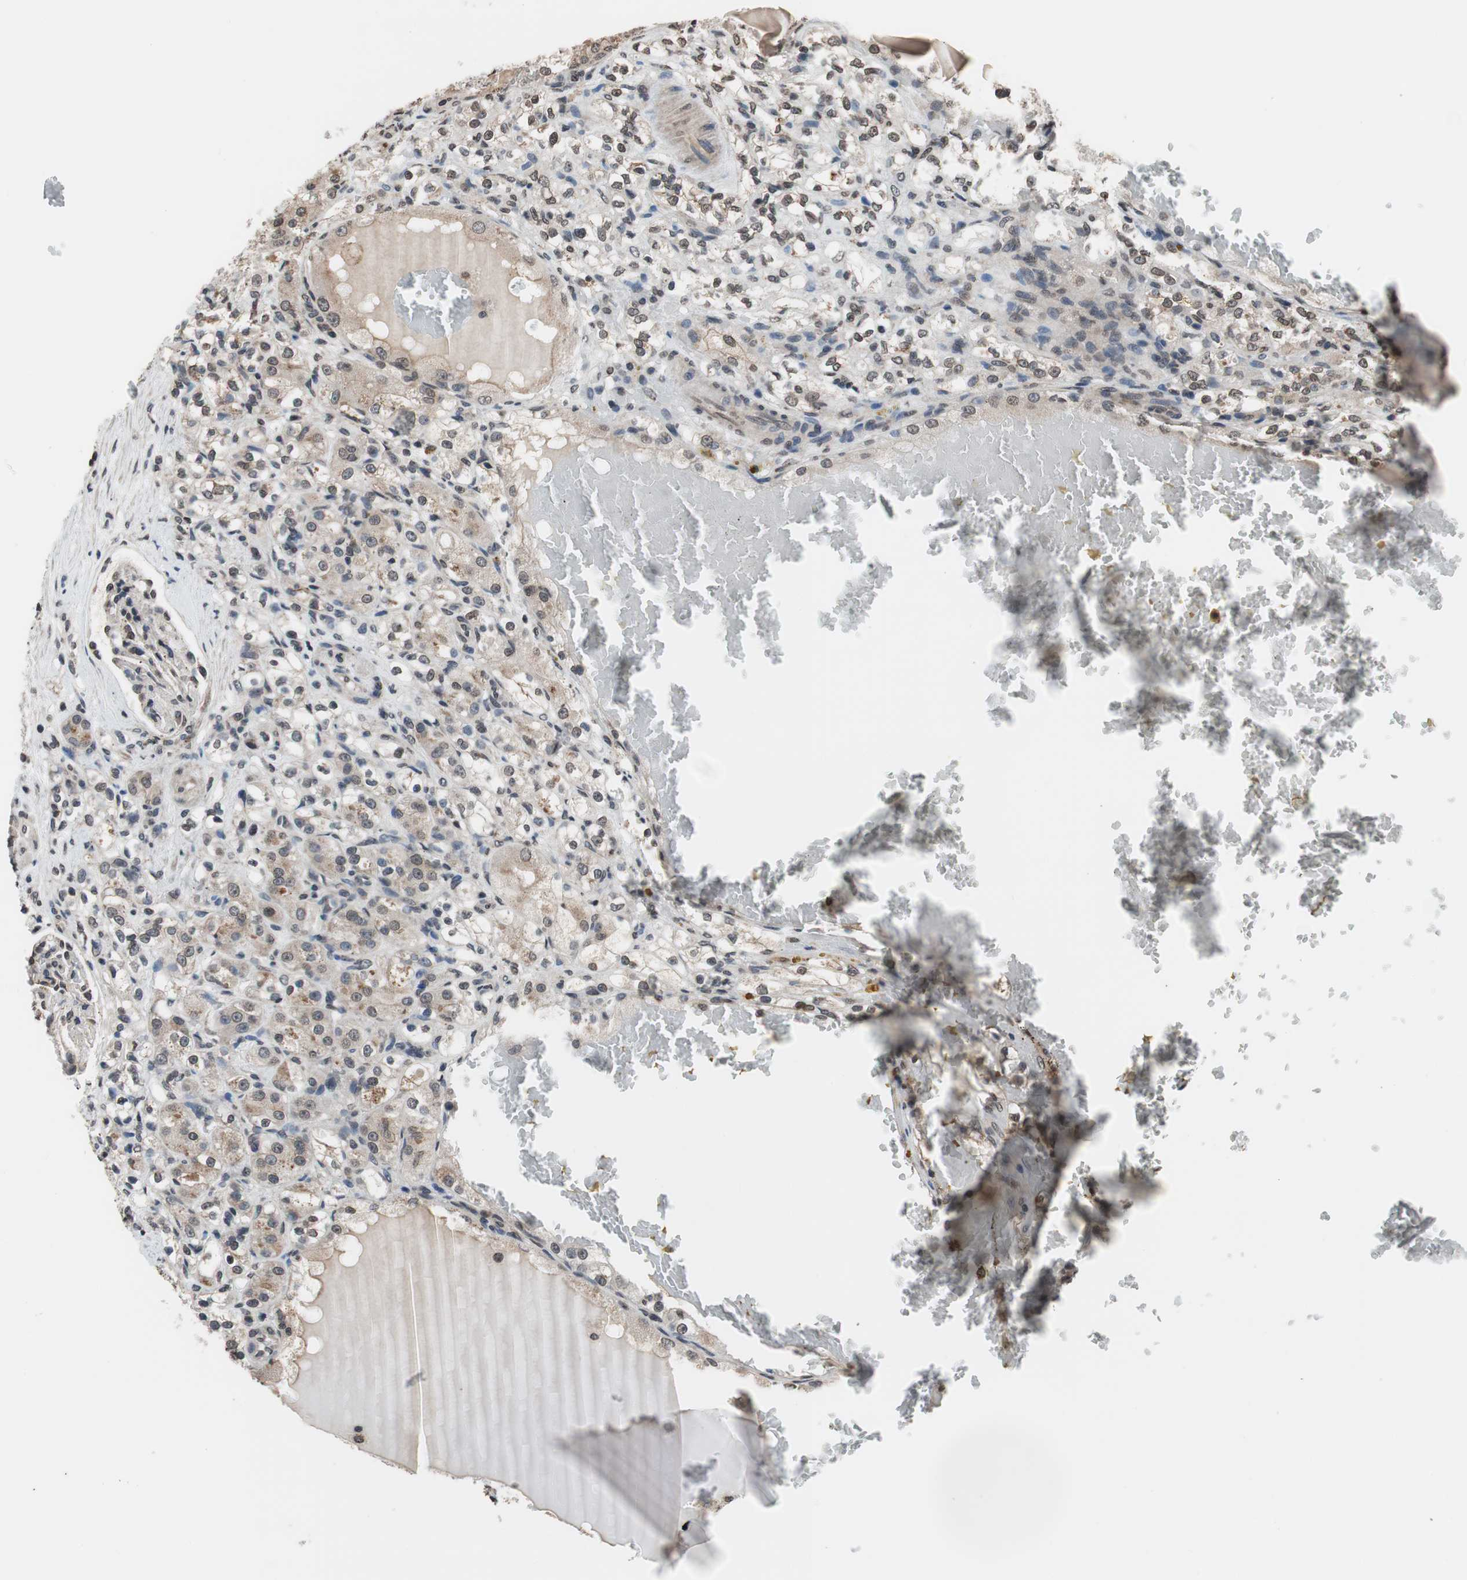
{"staining": {"intensity": "weak", "quantity": "25%-75%", "location": "cytoplasmic/membranous,nuclear"}, "tissue": "renal cancer", "cell_type": "Tumor cells", "image_type": "cancer", "snomed": [{"axis": "morphology", "description": "Normal tissue, NOS"}, {"axis": "morphology", "description": "Adenocarcinoma, NOS"}, {"axis": "topography", "description": "Kidney"}], "caption": "DAB immunohistochemical staining of human renal cancer (adenocarcinoma) displays weak cytoplasmic/membranous and nuclear protein staining in about 25%-75% of tumor cells. (brown staining indicates protein expression, while blue staining denotes nuclei).", "gene": "RFC1", "patient": {"sex": "male", "age": 61}}